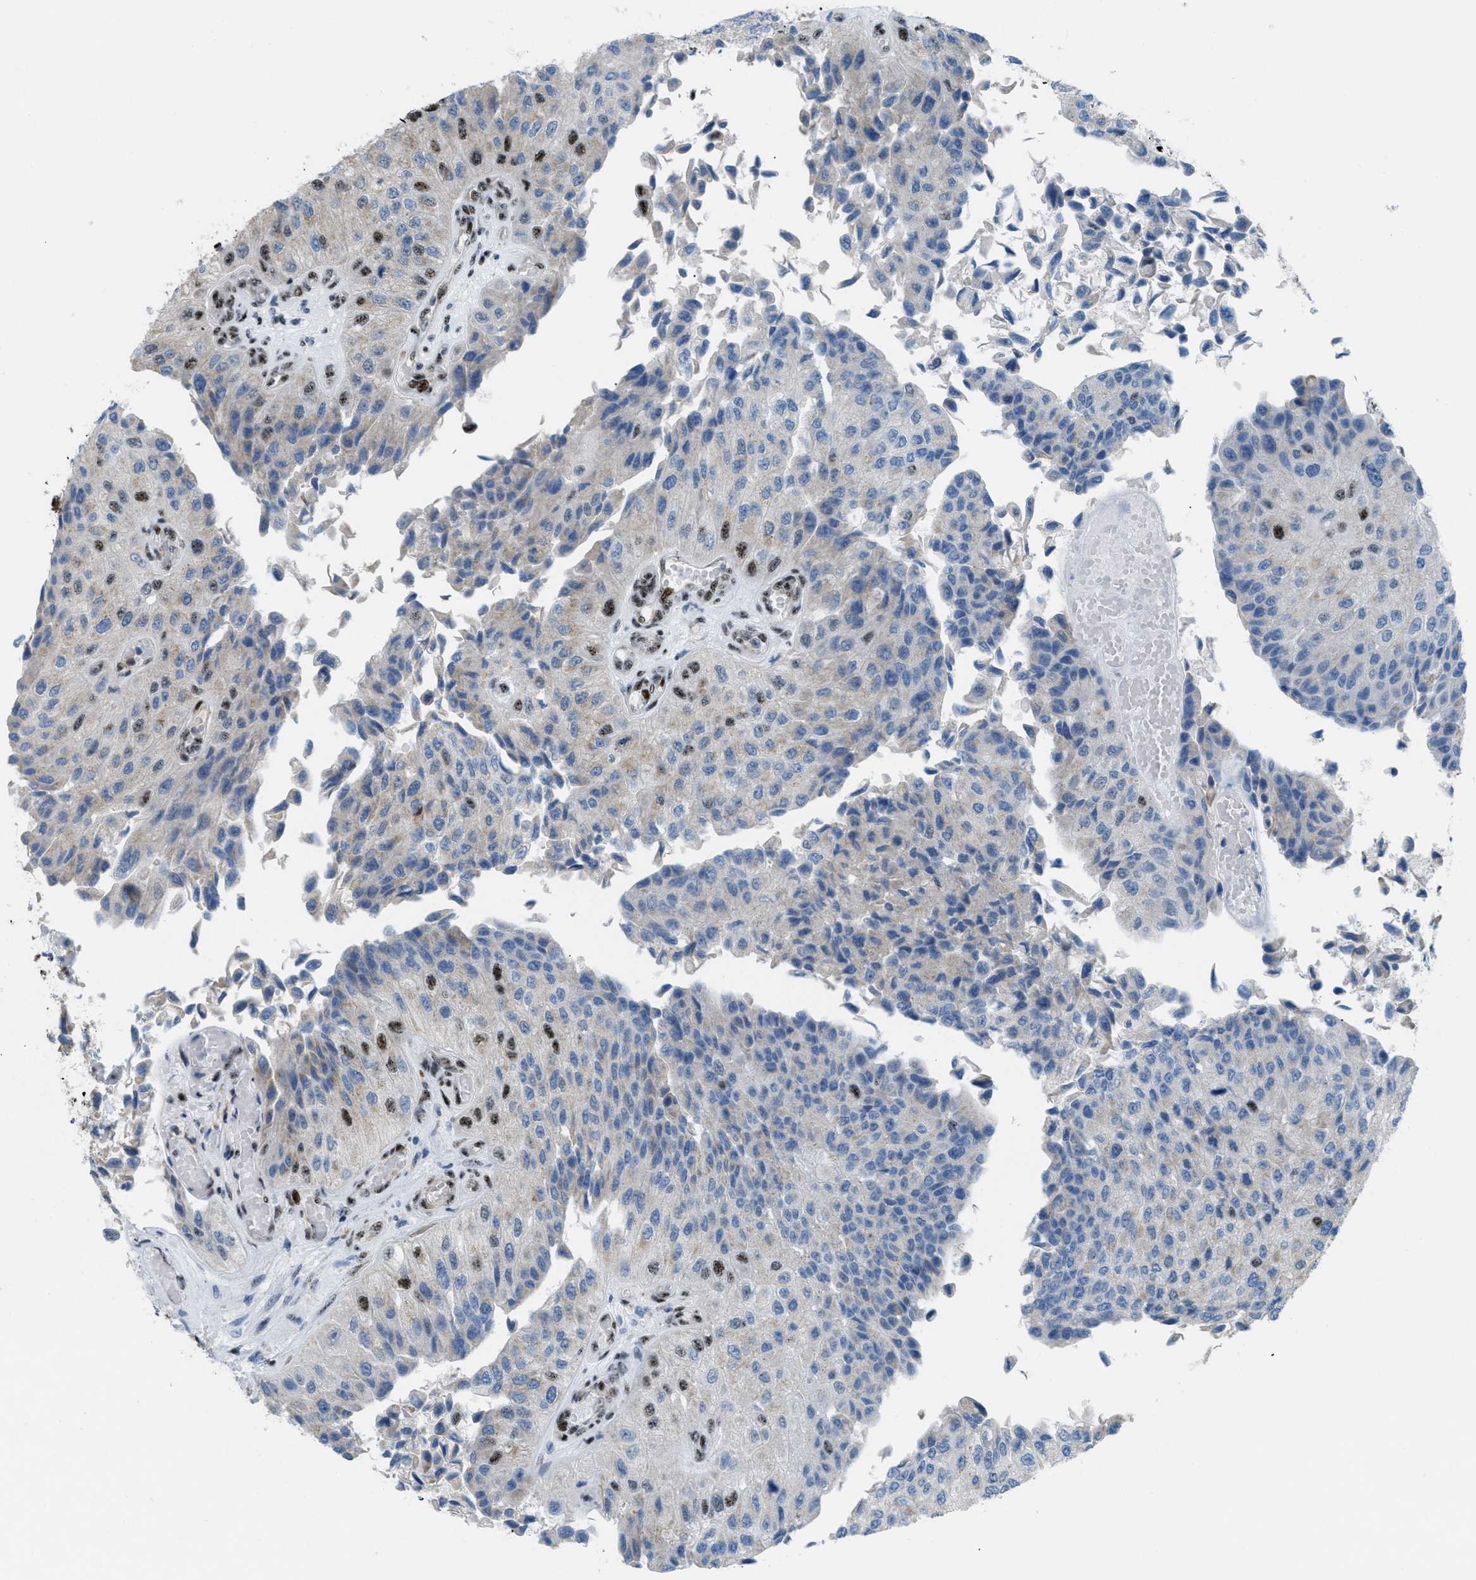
{"staining": {"intensity": "moderate", "quantity": "<25%", "location": "nuclear"}, "tissue": "urothelial cancer", "cell_type": "Tumor cells", "image_type": "cancer", "snomed": [{"axis": "morphology", "description": "Urothelial carcinoma, High grade"}, {"axis": "topography", "description": "Kidney"}, {"axis": "topography", "description": "Urinary bladder"}], "caption": "Immunohistochemical staining of urothelial cancer reveals low levels of moderate nuclear staining in about <25% of tumor cells.", "gene": "CDR2", "patient": {"sex": "male", "age": 77}}